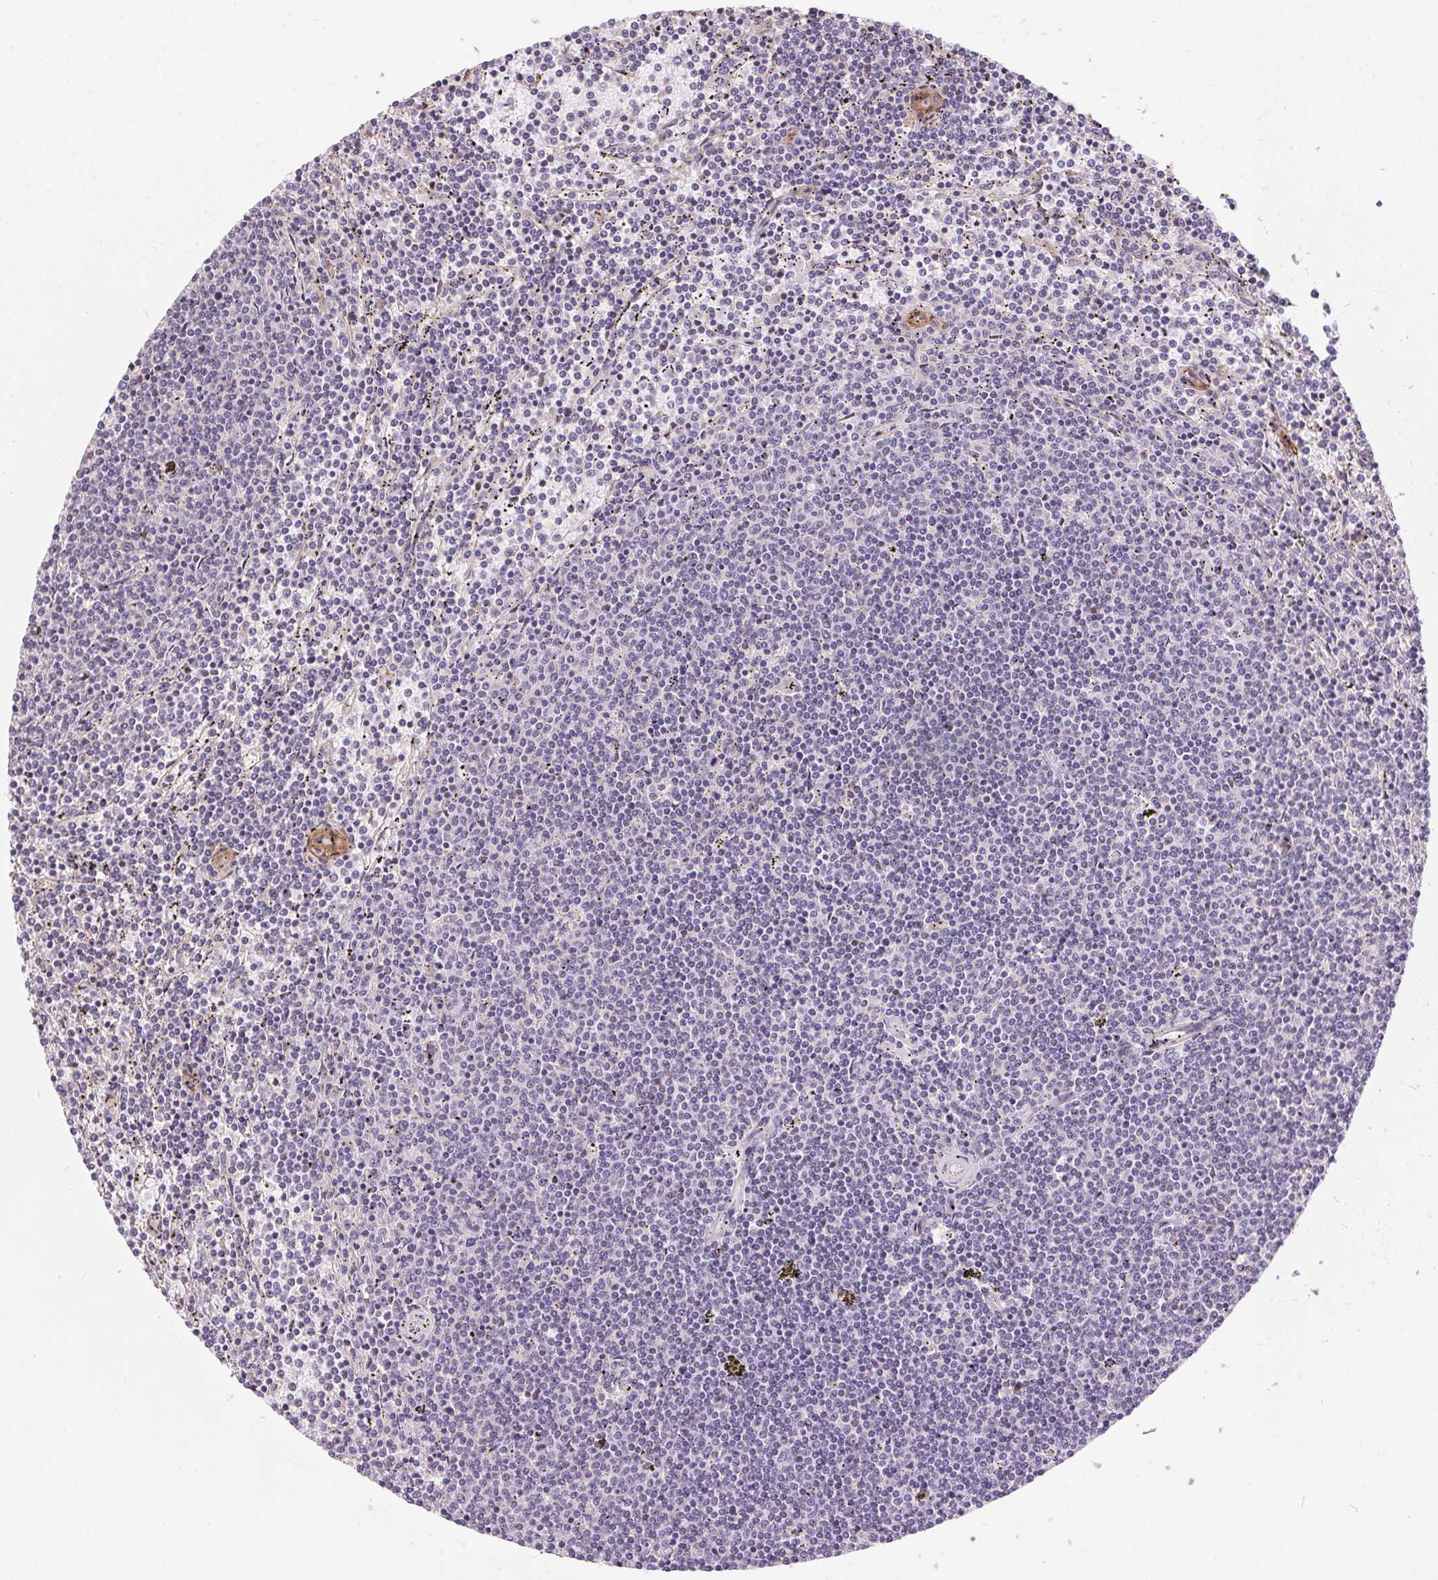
{"staining": {"intensity": "negative", "quantity": "none", "location": "none"}, "tissue": "lymphoma", "cell_type": "Tumor cells", "image_type": "cancer", "snomed": [{"axis": "morphology", "description": "Malignant lymphoma, non-Hodgkin's type, Low grade"}, {"axis": "topography", "description": "Spleen"}], "caption": "This micrograph is of malignant lymphoma, non-Hodgkin's type (low-grade) stained with immunohistochemistry to label a protein in brown with the nuclei are counter-stained blue. There is no expression in tumor cells. (DAB immunohistochemistry (IHC) visualized using brightfield microscopy, high magnification).", "gene": "UNC13B", "patient": {"sex": "female", "age": 50}}